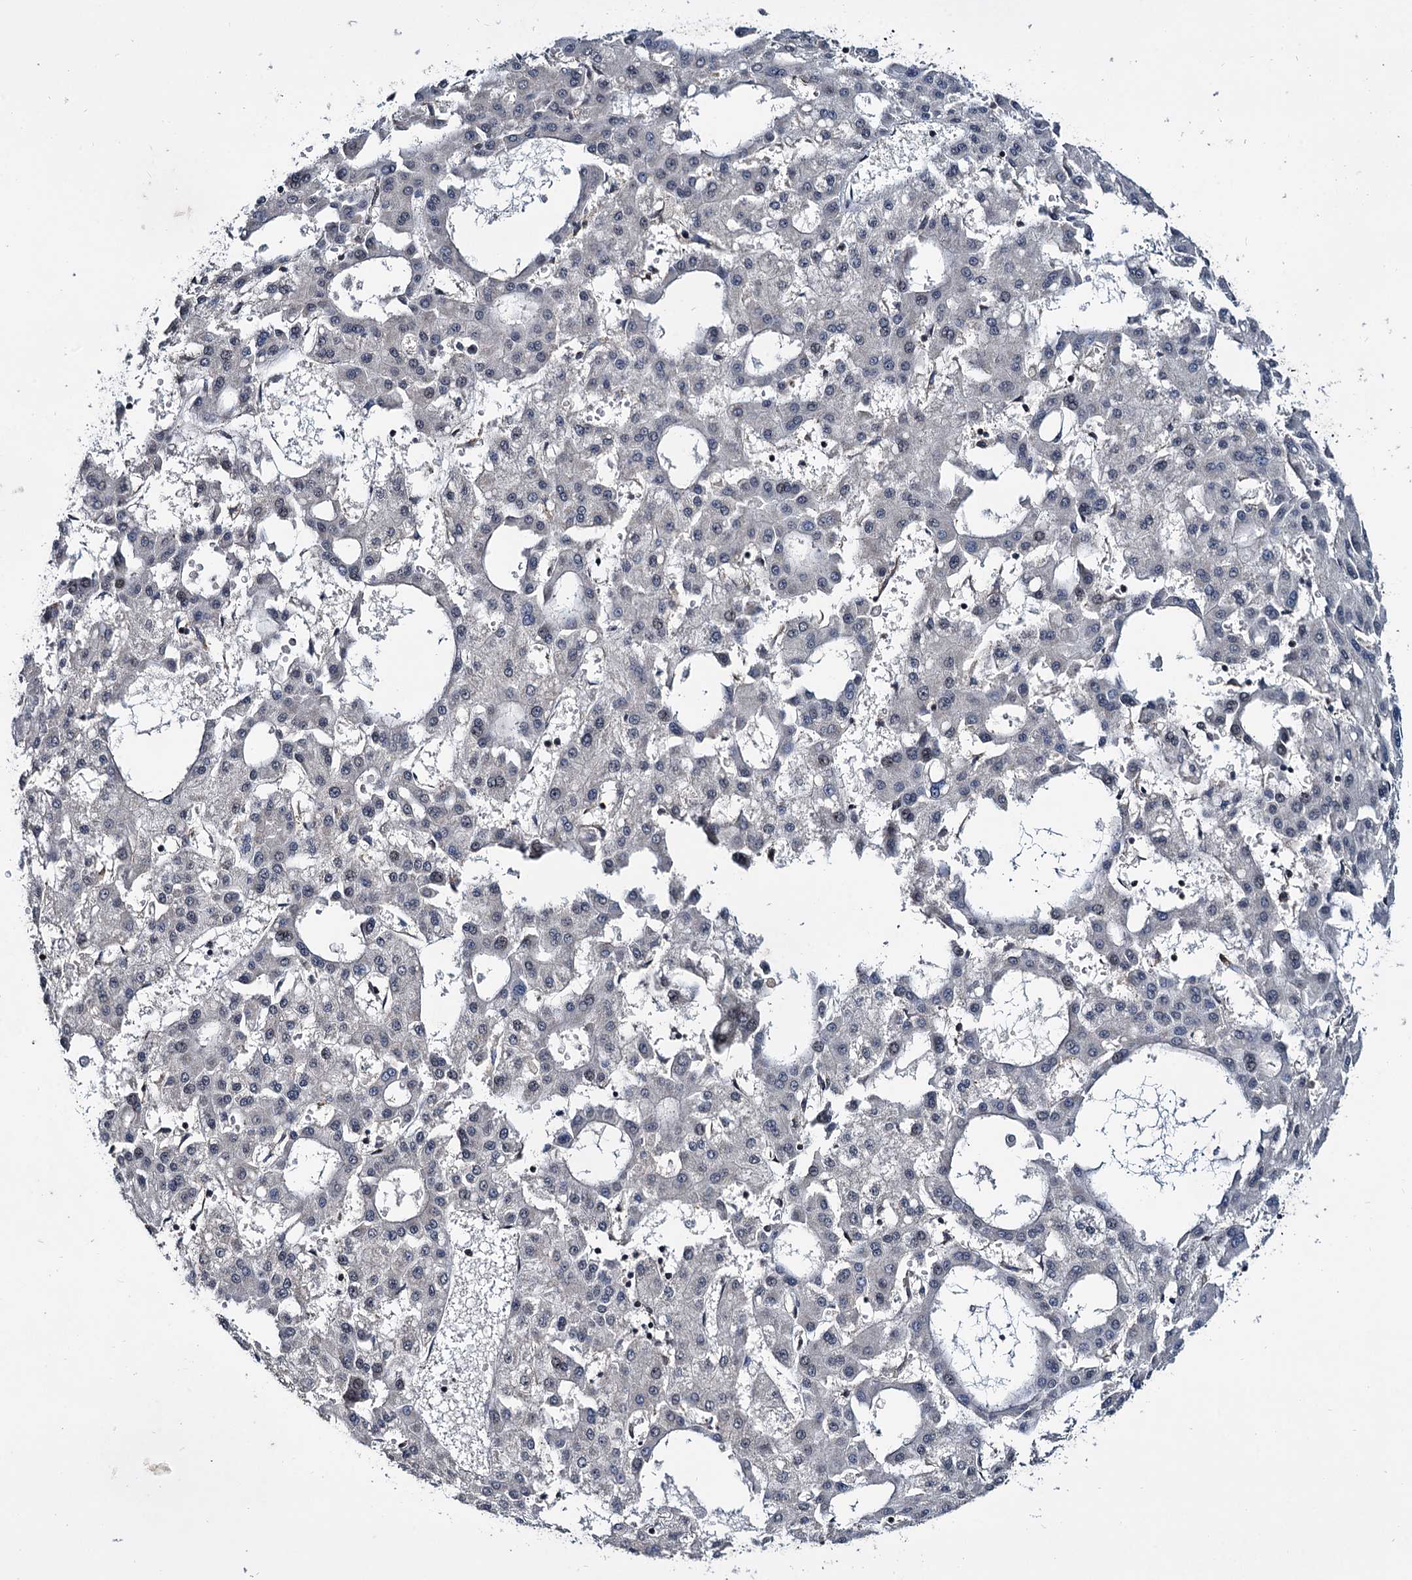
{"staining": {"intensity": "negative", "quantity": "none", "location": "none"}, "tissue": "liver cancer", "cell_type": "Tumor cells", "image_type": "cancer", "snomed": [{"axis": "morphology", "description": "Carcinoma, Hepatocellular, NOS"}, {"axis": "topography", "description": "Liver"}], "caption": "There is no significant expression in tumor cells of hepatocellular carcinoma (liver). (DAB immunohistochemistry (IHC) visualized using brightfield microscopy, high magnification).", "gene": "ARHGAP42", "patient": {"sex": "male", "age": 47}}